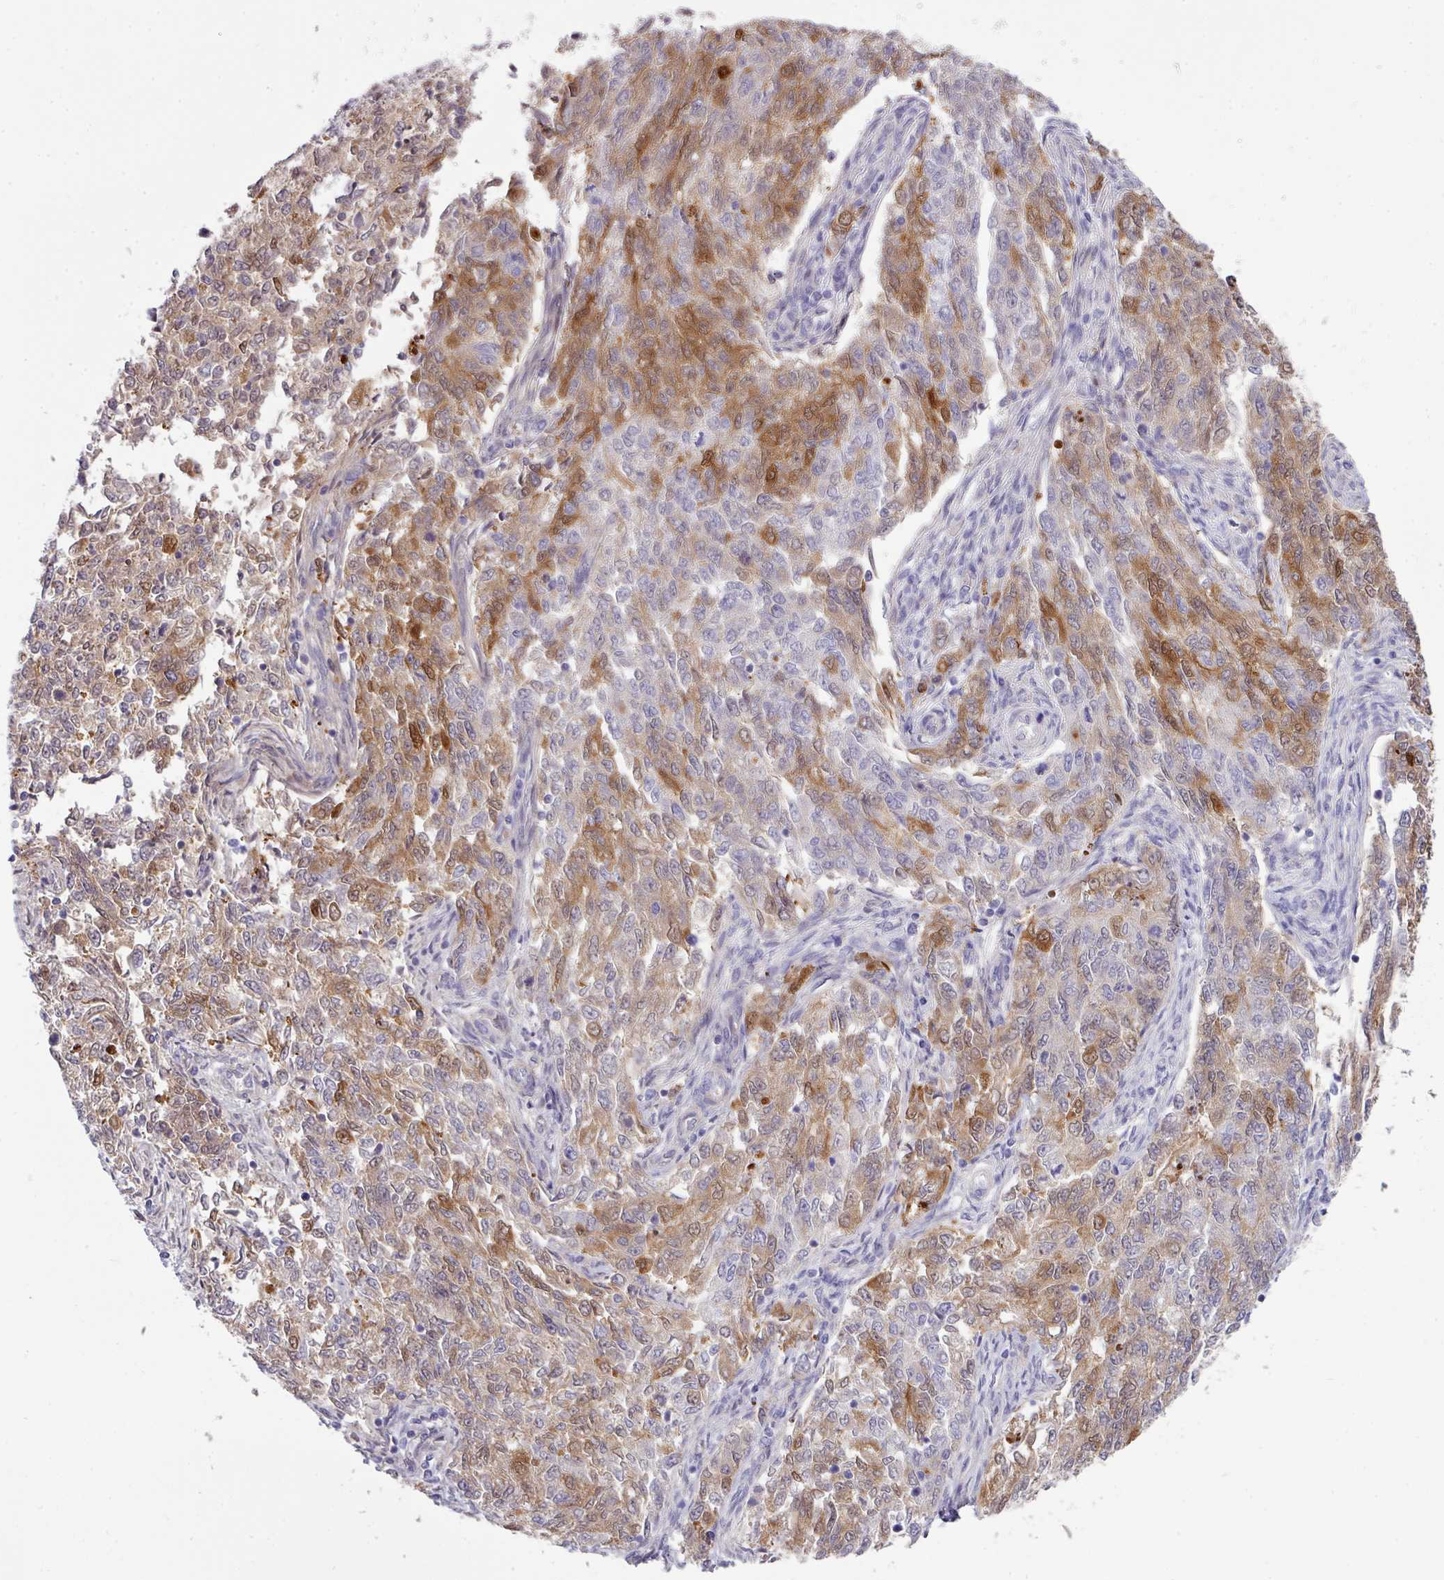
{"staining": {"intensity": "moderate", "quantity": "25%-75%", "location": "cytoplasmic/membranous"}, "tissue": "endometrial cancer", "cell_type": "Tumor cells", "image_type": "cancer", "snomed": [{"axis": "morphology", "description": "Adenocarcinoma, NOS"}, {"axis": "topography", "description": "Endometrium"}], "caption": "This micrograph displays immunohistochemistry (IHC) staining of adenocarcinoma (endometrial), with medium moderate cytoplasmic/membranous positivity in about 25%-75% of tumor cells.", "gene": "ANKRD13B", "patient": {"sex": "female", "age": 50}}